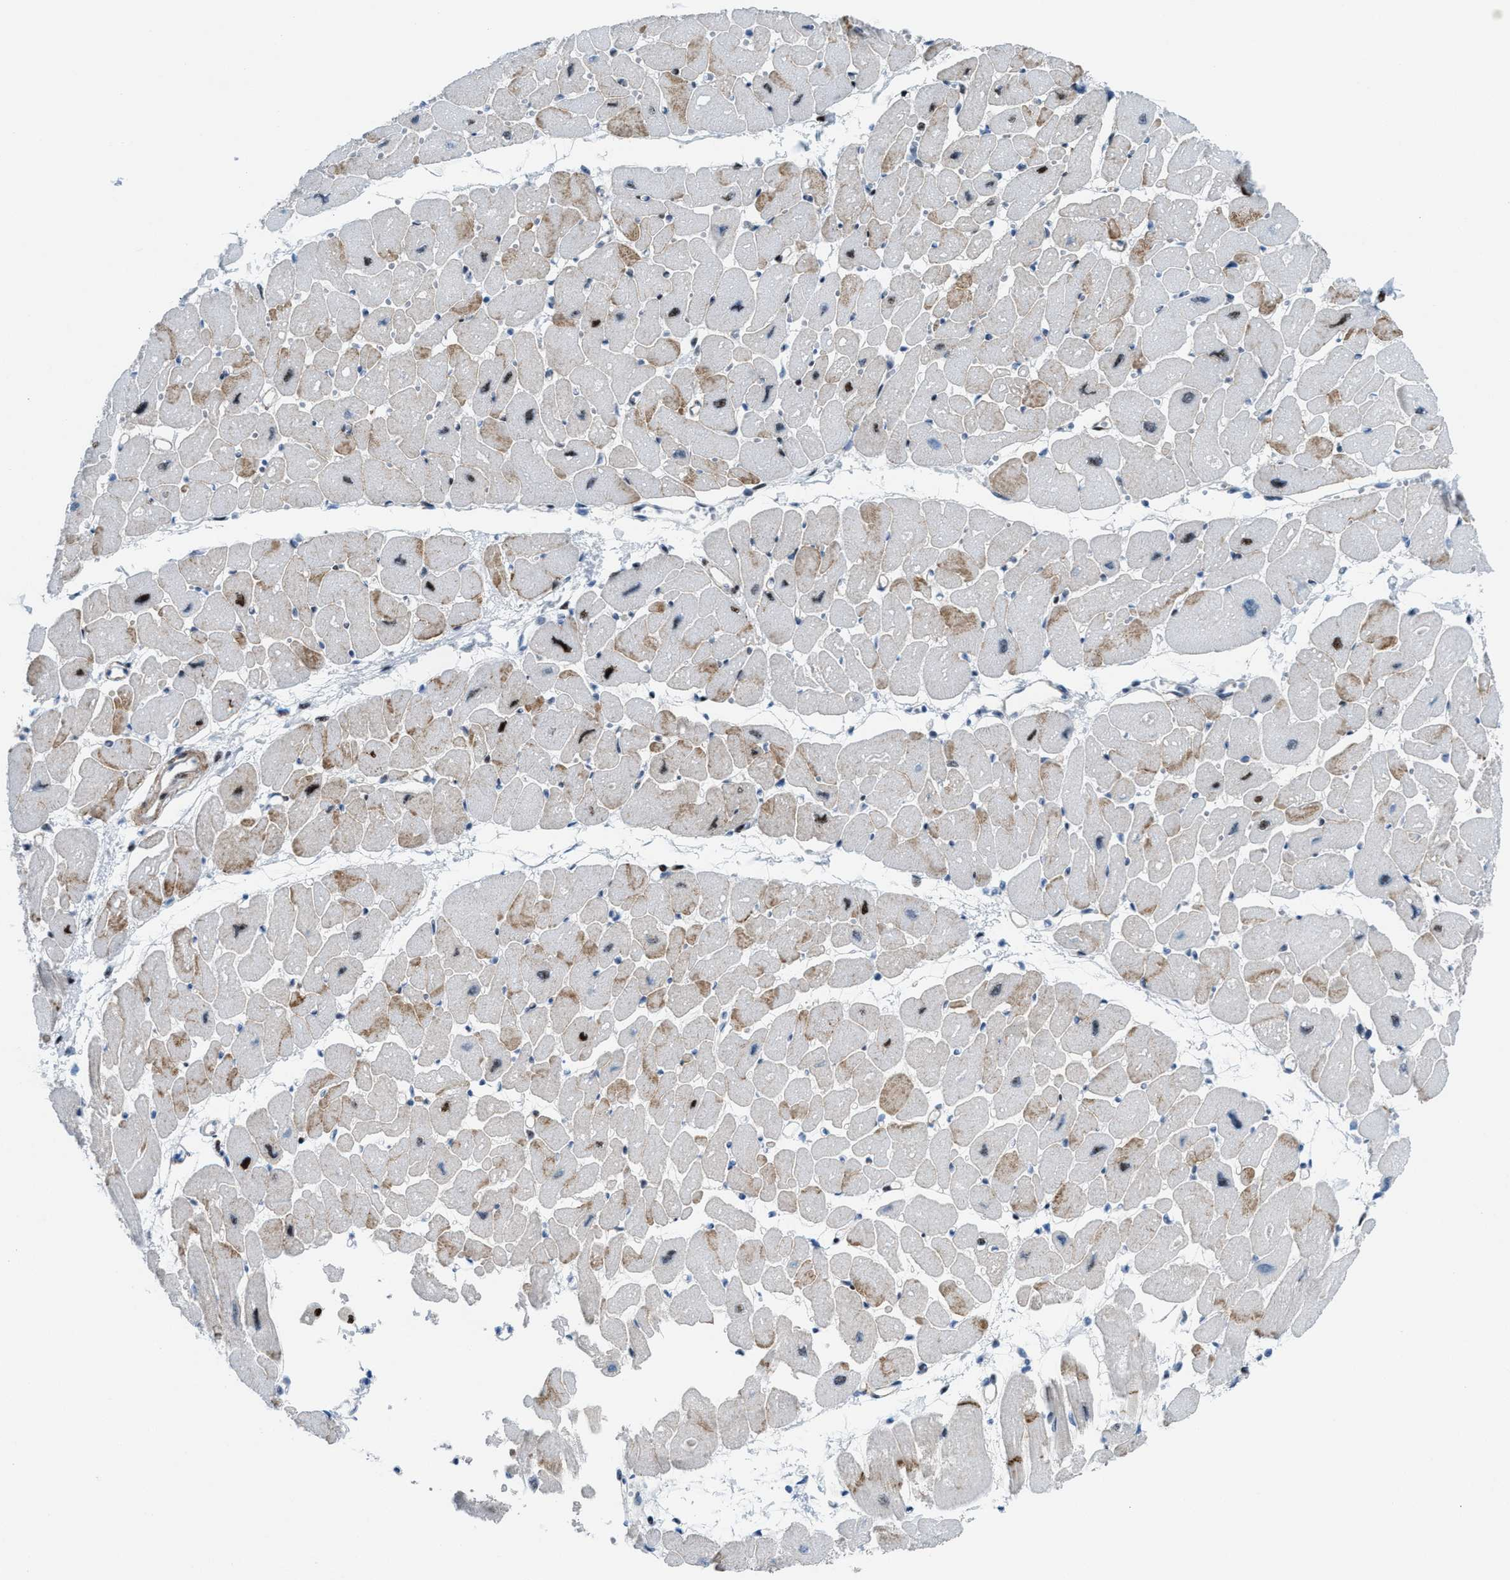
{"staining": {"intensity": "strong", "quantity": "25%-75%", "location": "cytoplasmic/membranous,nuclear"}, "tissue": "heart muscle", "cell_type": "Cardiomyocytes", "image_type": "normal", "snomed": [{"axis": "morphology", "description": "Normal tissue, NOS"}, {"axis": "topography", "description": "Heart"}], "caption": "This image reveals immunohistochemistry staining of benign human heart muscle, with high strong cytoplasmic/membranous,nuclear positivity in approximately 25%-75% of cardiomyocytes.", "gene": "NONO", "patient": {"sex": "female", "age": 54}}